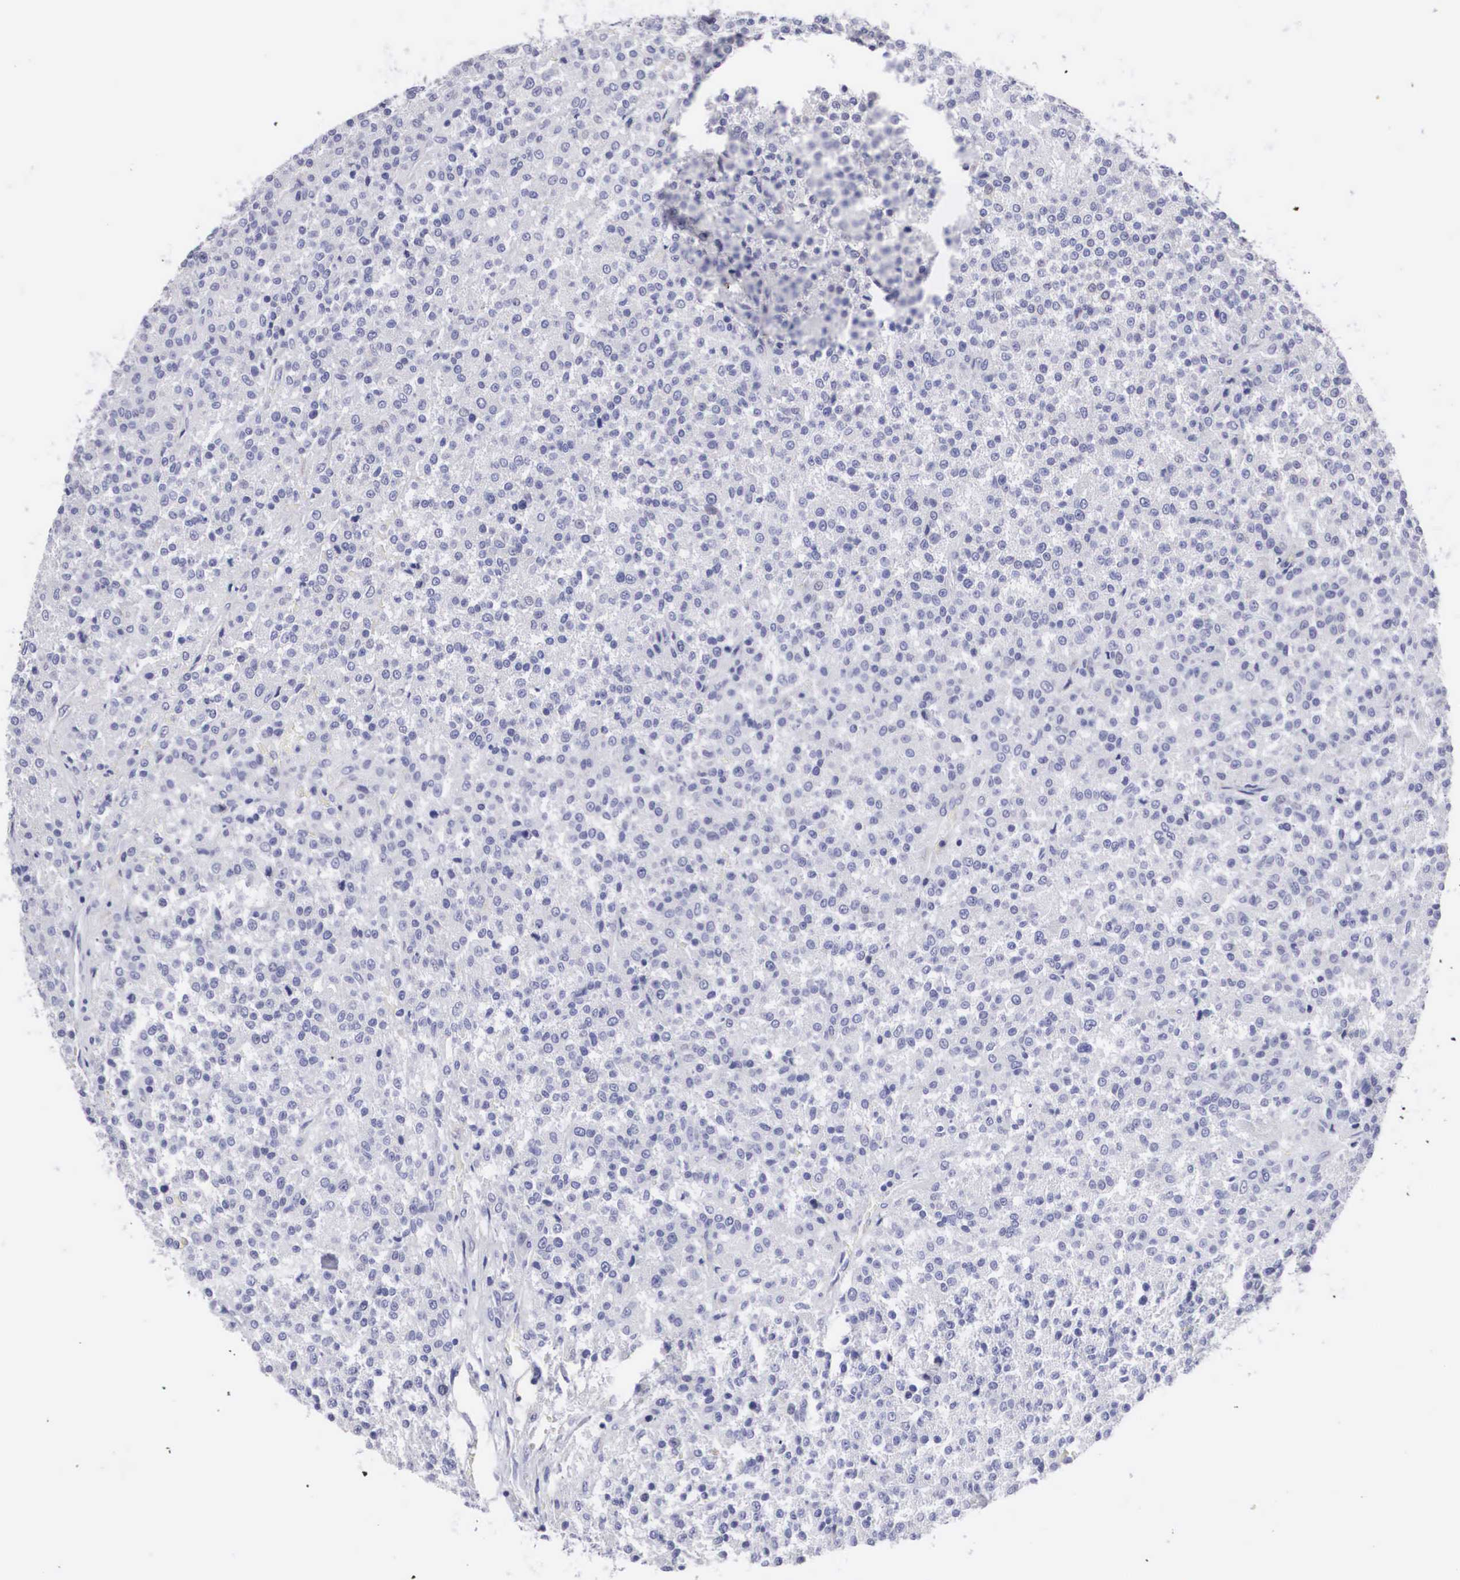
{"staining": {"intensity": "negative", "quantity": "none", "location": "none"}, "tissue": "testis cancer", "cell_type": "Tumor cells", "image_type": "cancer", "snomed": [{"axis": "morphology", "description": "Seminoma, NOS"}, {"axis": "topography", "description": "Testis"}], "caption": "A histopathology image of human testis cancer is negative for staining in tumor cells.", "gene": "ARMCX3", "patient": {"sex": "male", "age": 59}}